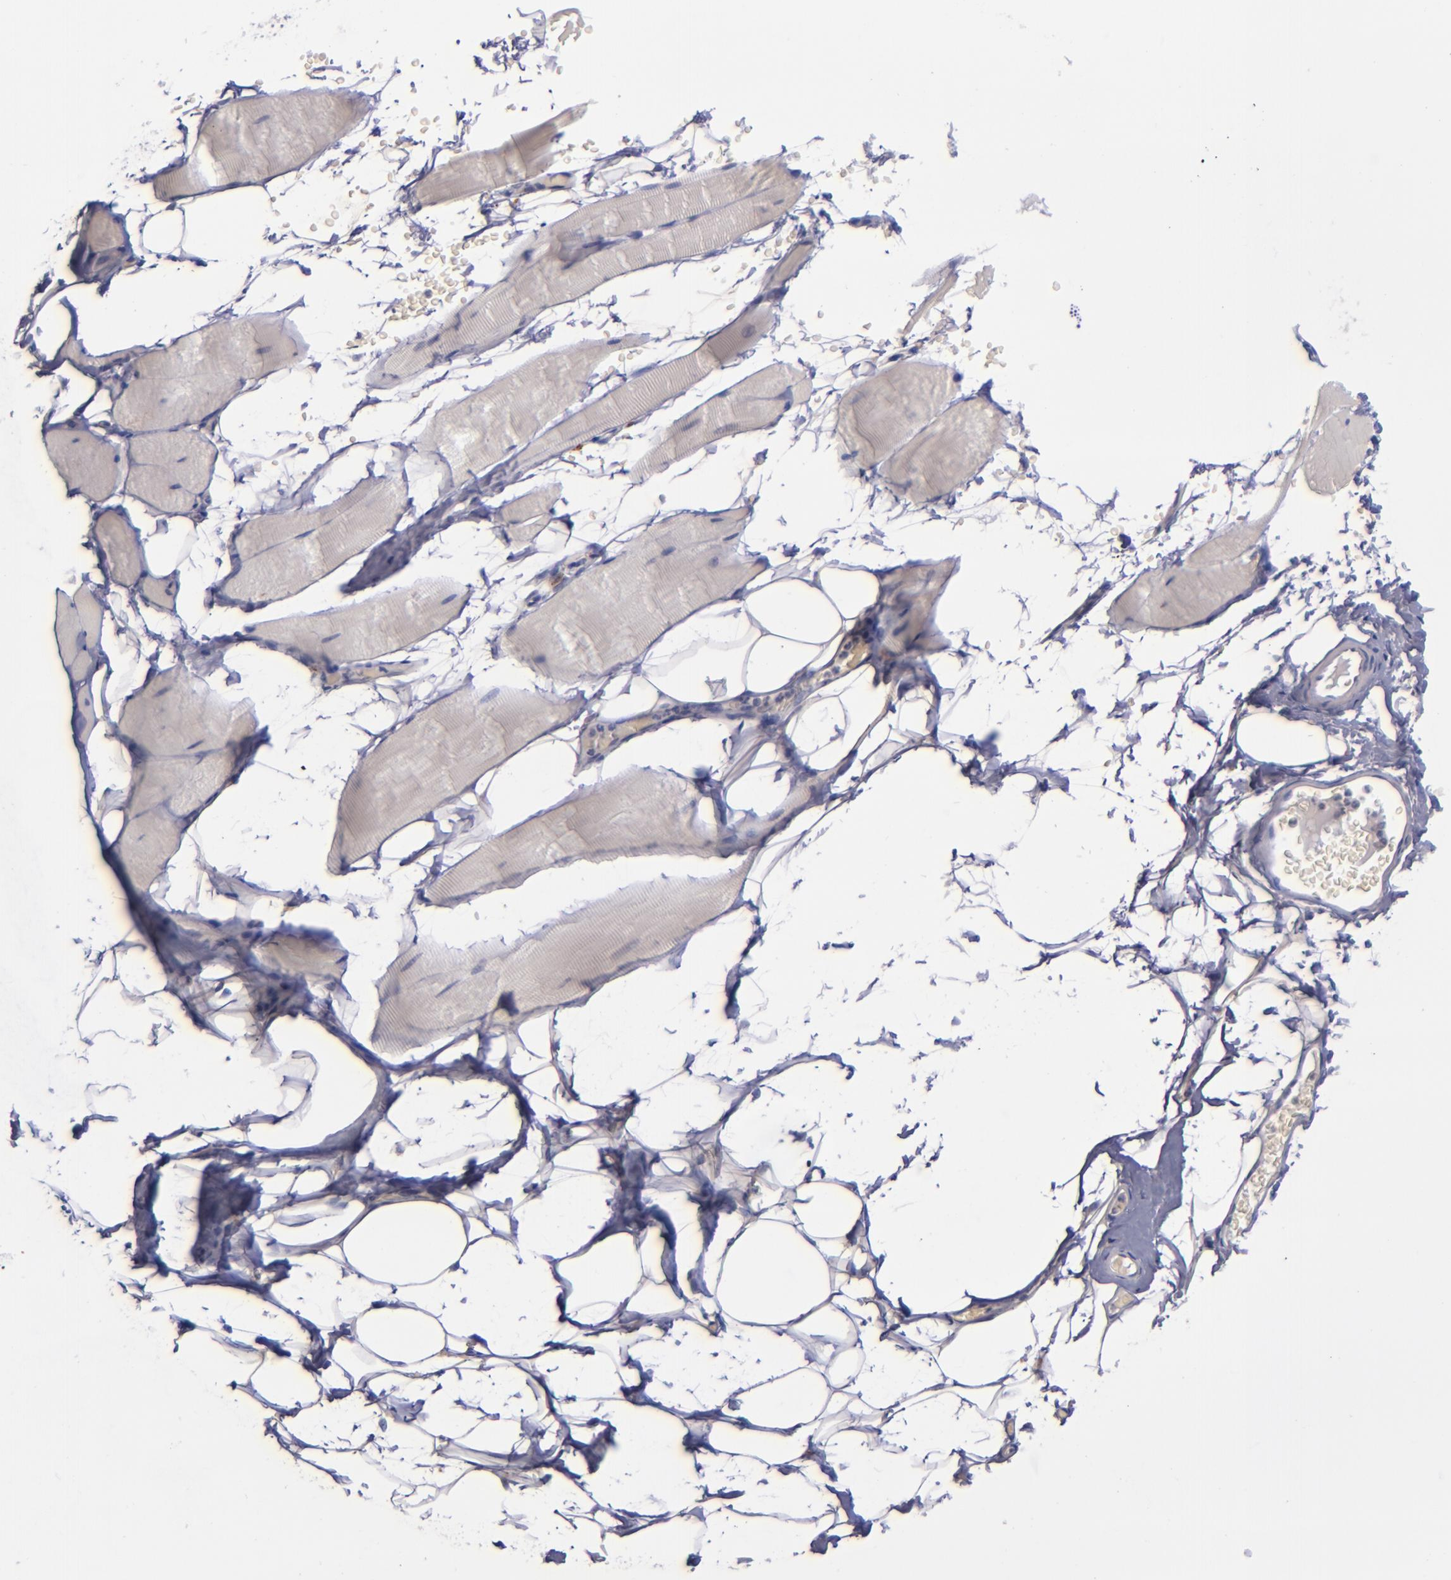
{"staining": {"intensity": "negative", "quantity": "none", "location": "none"}, "tissue": "skeletal muscle", "cell_type": "Myocytes", "image_type": "normal", "snomed": [{"axis": "morphology", "description": "Normal tissue, NOS"}, {"axis": "topography", "description": "Skeletal muscle"}, {"axis": "topography", "description": "Parathyroid gland"}], "caption": "Human skeletal muscle stained for a protein using IHC exhibits no staining in myocytes.", "gene": "TSC2", "patient": {"sex": "female", "age": 37}}